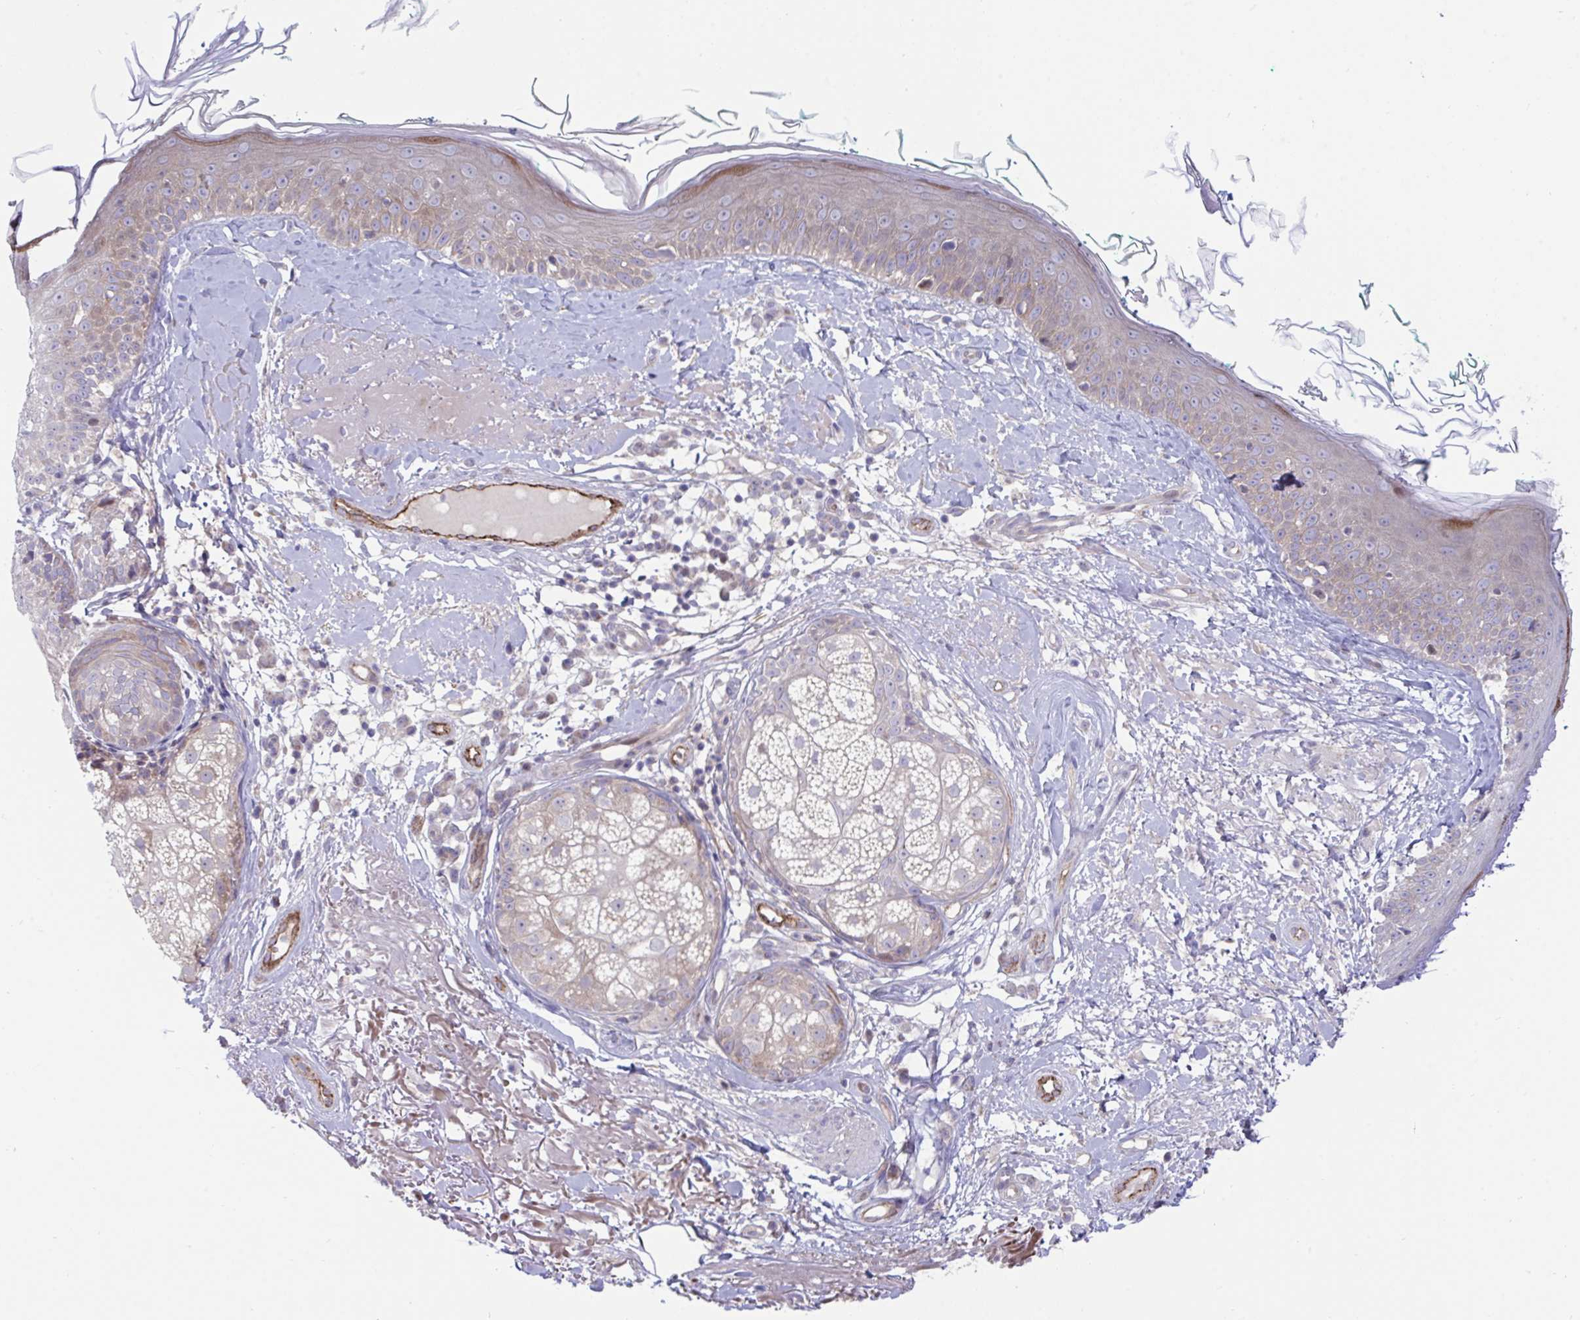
{"staining": {"intensity": "negative", "quantity": "none", "location": "none"}, "tissue": "skin", "cell_type": "Fibroblasts", "image_type": "normal", "snomed": [{"axis": "morphology", "description": "Normal tissue, NOS"}, {"axis": "topography", "description": "Skin"}], "caption": "IHC photomicrograph of unremarkable skin stained for a protein (brown), which exhibits no positivity in fibroblasts. Brightfield microscopy of immunohistochemistry (IHC) stained with DAB (3,3'-diaminobenzidine) (brown) and hematoxylin (blue), captured at high magnification.", "gene": "IL37", "patient": {"sex": "male", "age": 73}}